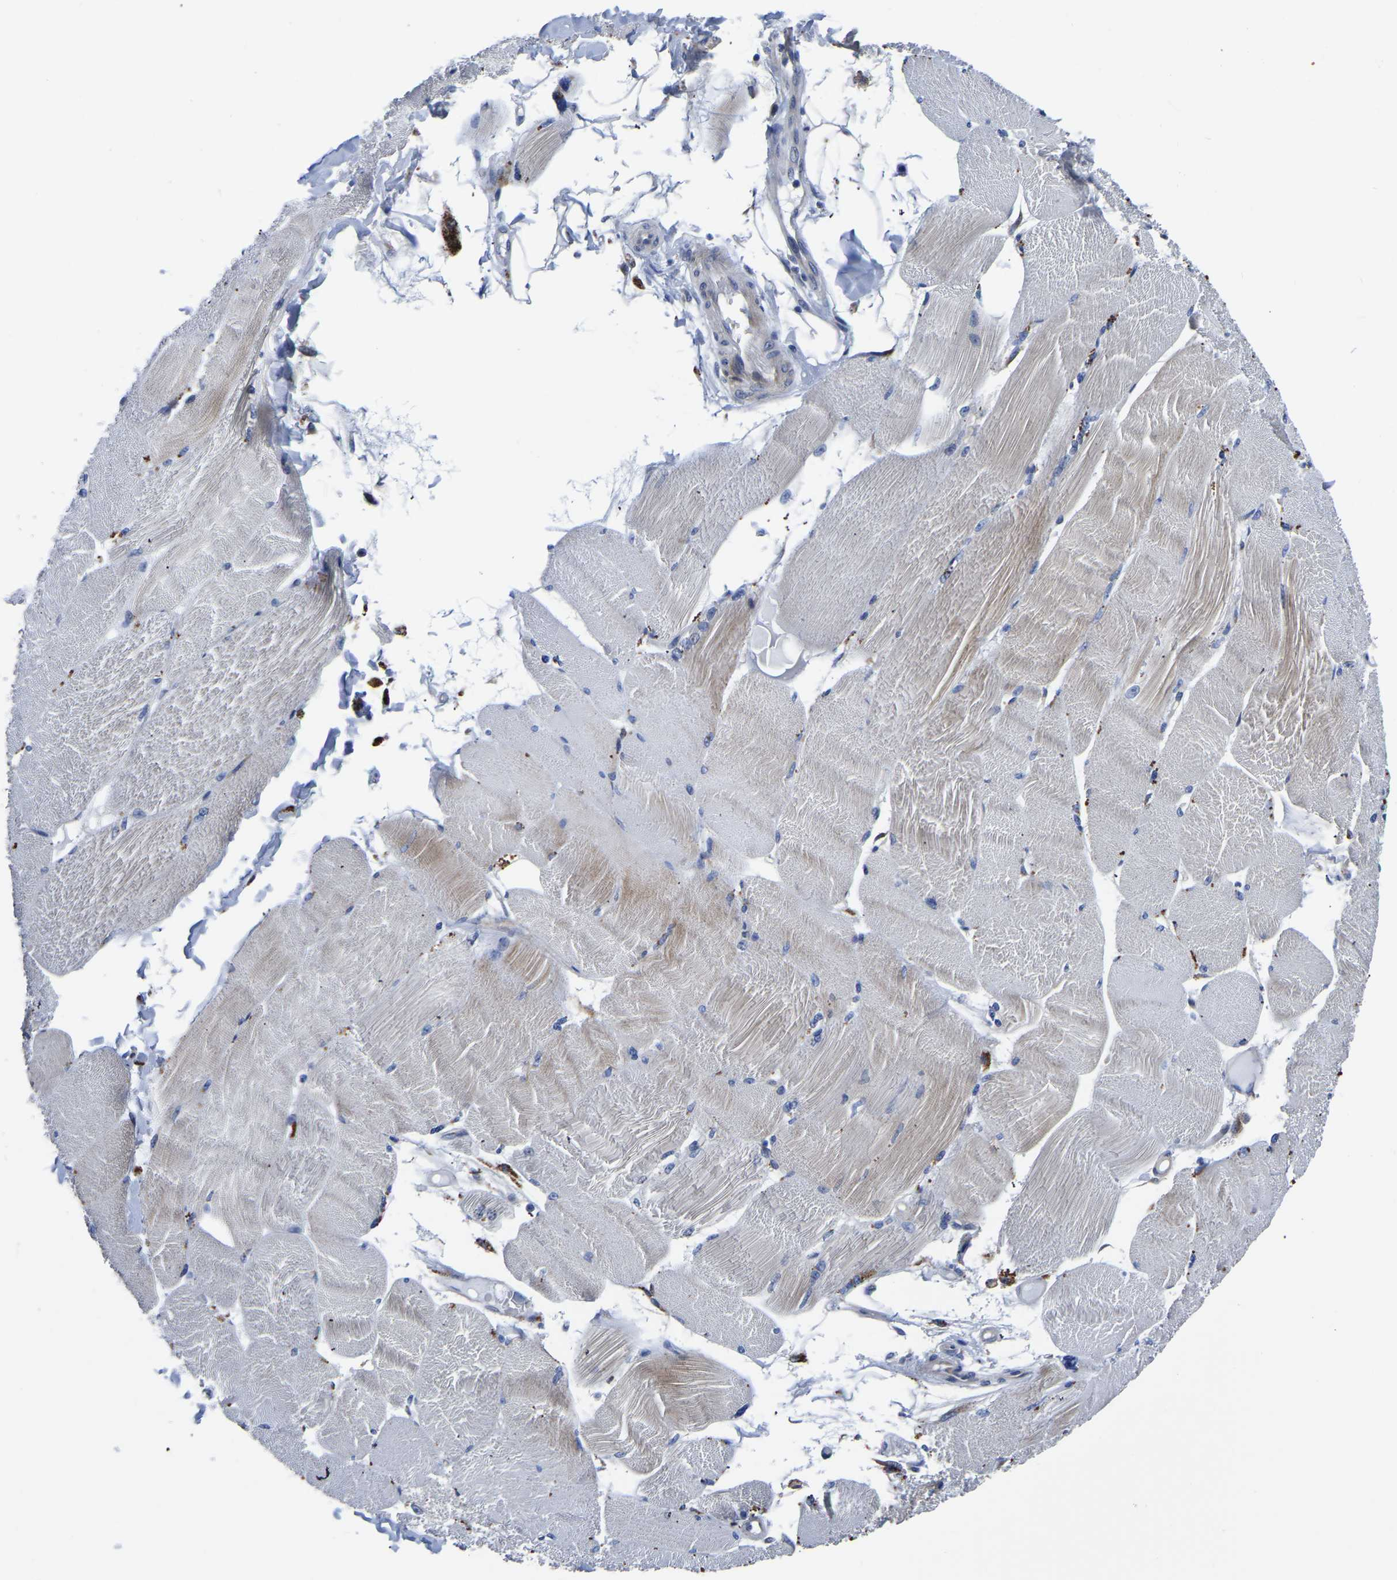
{"staining": {"intensity": "moderate", "quantity": "<25%", "location": "cytoplasmic/membranous"}, "tissue": "skeletal muscle", "cell_type": "Myocytes", "image_type": "normal", "snomed": [{"axis": "morphology", "description": "Normal tissue, NOS"}, {"axis": "topography", "description": "Skin"}, {"axis": "topography", "description": "Skeletal muscle"}], "caption": "This micrograph reveals benign skeletal muscle stained with immunohistochemistry (IHC) to label a protein in brown. The cytoplasmic/membranous of myocytes show moderate positivity for the protein. Nuclei are counter-stained blue.", "gene": "PDLIM7", "patient": {"sex": "male", "age": 83}}